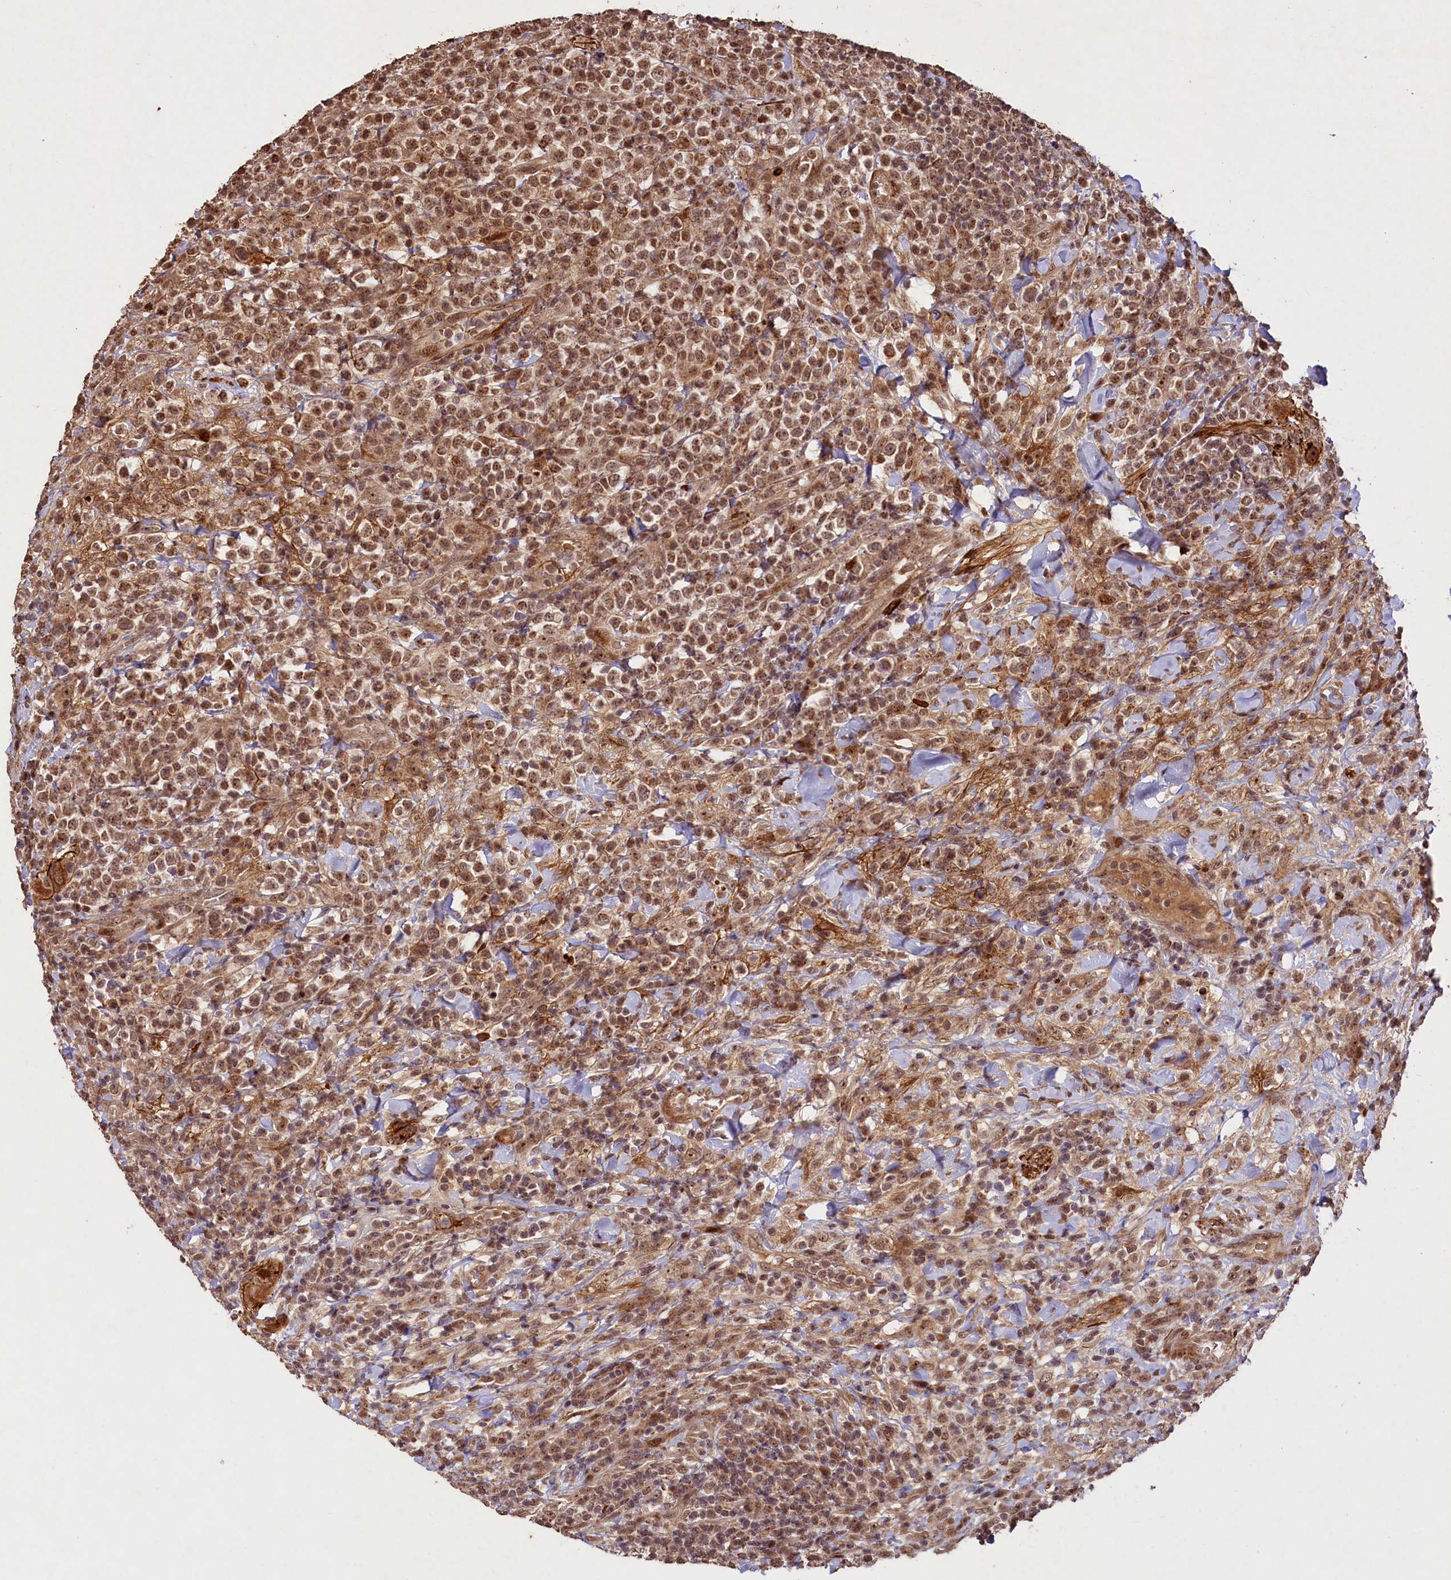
{"staining": {"intensity": "moderate", "quantity": ">75%", "location": "cytoplasmic/membranous,nuclear"}, "tissue": "lymphoma", "cell_type": "Tumor cells", "image_type": "cancer", "snomed": [{"axis": "morphology", "description": "Malignant lymphoma, non-Hodgkin's type, High grade"}, {"axis": "topography", "description": "Colon"}], "caption": "Lymphoma was stained to show a protein in brown. There is medium levels of moderate cytoplasmic/membranous and nuclear expression in about >75% of tumor cells.", "gene": "SHPRH", "patient": {"sex": "female", "age": 53}}